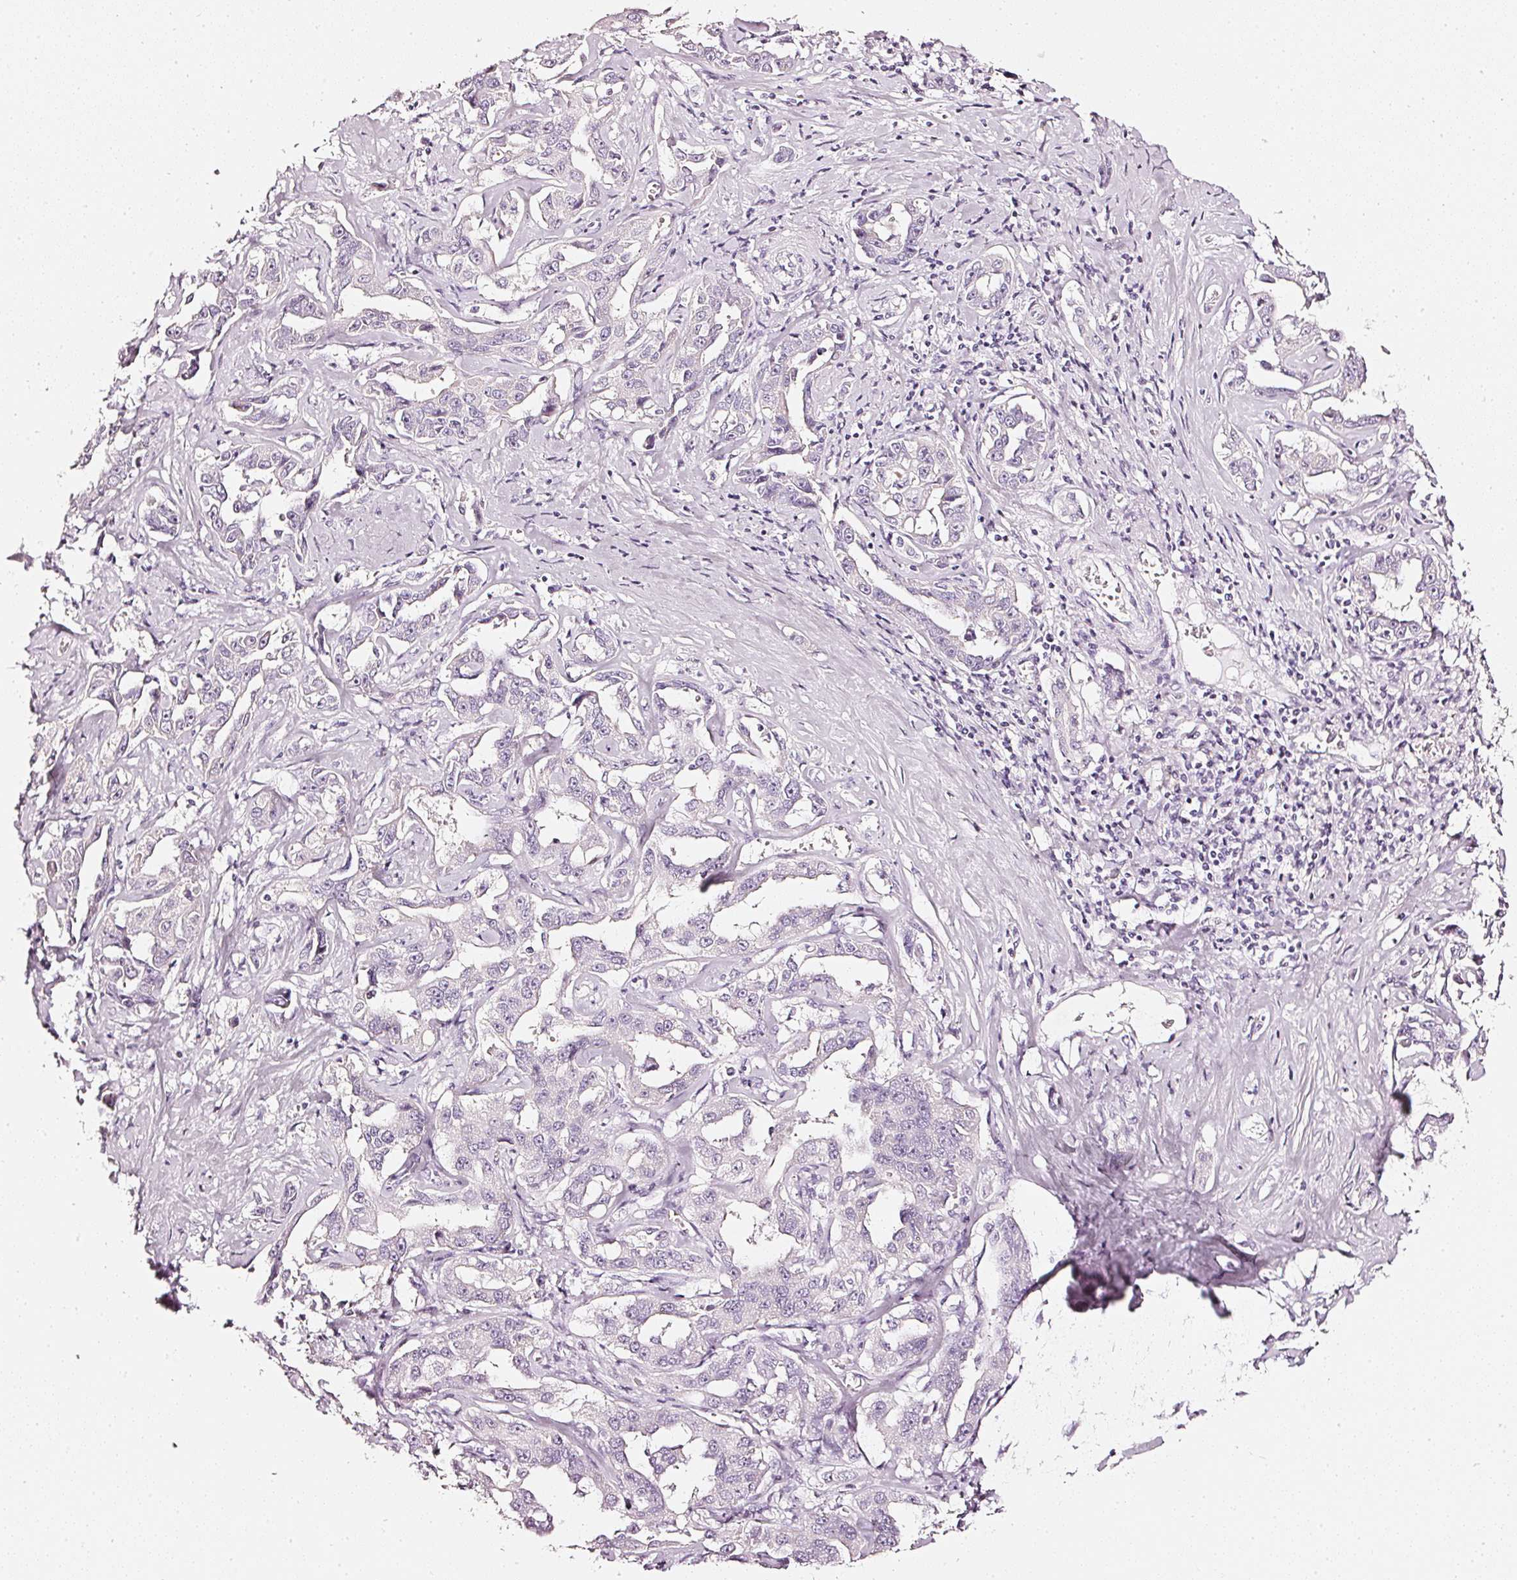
{"staining": {"intensity": "negative", "quantity": "none", "location": "none"}, "tissue": "liver cancer", "cell_type": "Tumor cells", "image_type": "cancer", "snomed": [{"axis": "morphology", "description": "Cholangiocarcinoma"}, {"axis": "topography", "description": "Liver"}], "caption": "Cholangiocarcinoma (liver) was stained to show a protein in brown. There is no significant staining in tumor cells. Nuclei are stained in blue.", "gene": "CNP", "patient": {"sex": "male", "age": 59}}